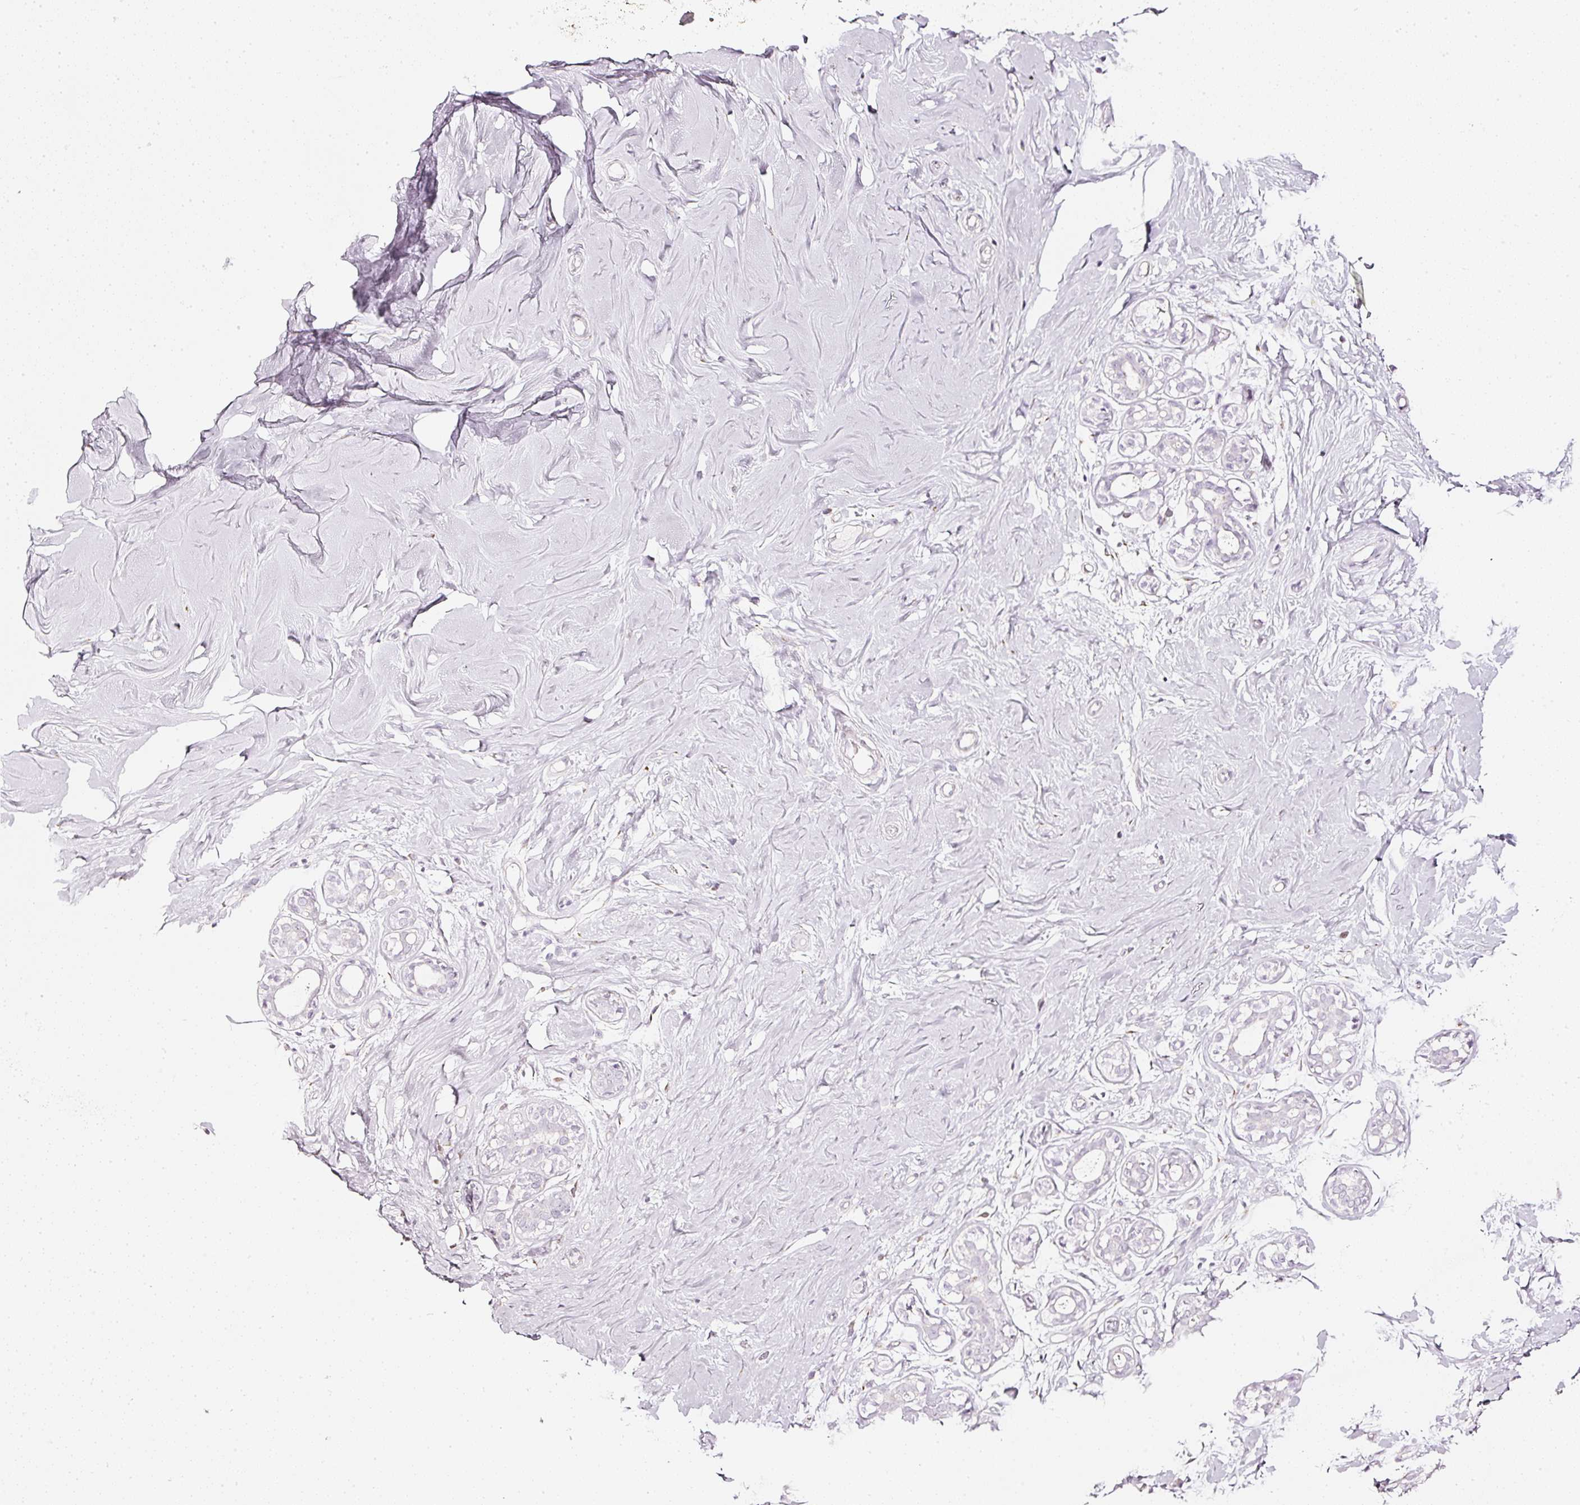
{"staining": {"intensity": "negative", "quantity": "none", "location": "none"}, "tissue": "breast", "cell_type": "Adipocytes", "image_type": "normal", "snomed": [{"axis": "morphology", "description": "Normal tissue, NOS"}, {"axis": "topography", "description": "Breast"}], "caption": "IHC of unremarkable human breast exhibits no expression in adipocytes. (Stains: DAB (3,3'-diaminobenzidine) IHC with hematoxylin counter stain, Microscopy: brightfield microscopy at high magnification).", "gene": "SDF4", "patient": {"sex": "female", "age": 27}}